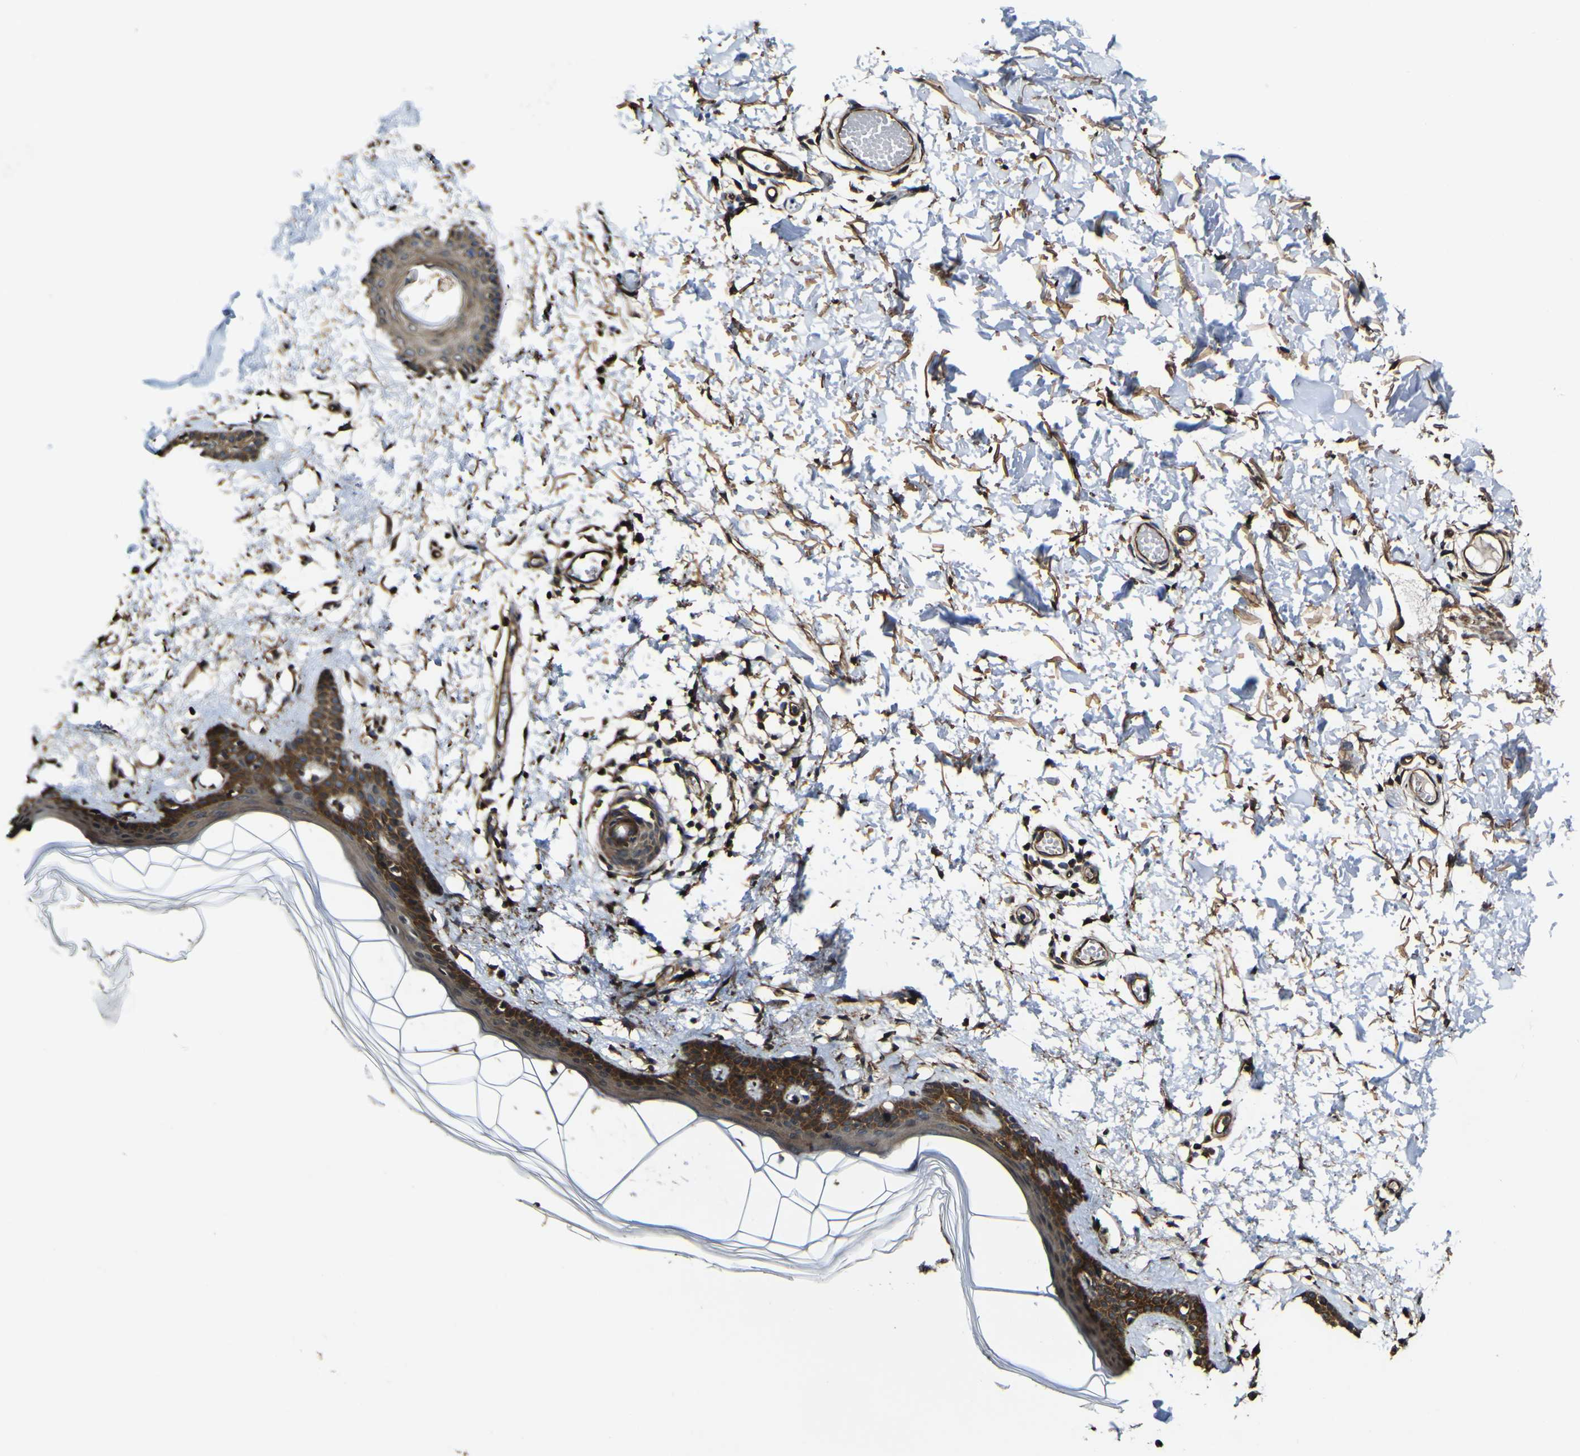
{"staining": {"intensity": "moderate", "quantity": ">75%", "location": "cytoplasmic/membranous"}, "tissue": "skin", "cell_type": "Fibroblasts", "image_type": "normal", "snomed": [{"axis": "morphology", "description": "Normal tissue, NOS"}, {"axis": "topography", "description": "Skin"}], "caption": "Unremarkable skin displays moderate cytoplasmic/membranous expression in approximately >75% of fibroblasts Using DAB (3,3'-diaminobenzidine) (brown) and hematoxylin (blue) stains, captured at high magnification using brightfield microscopy..", "gene": "NAALADL2", "patient": {"sex": "male", "age": 53}}